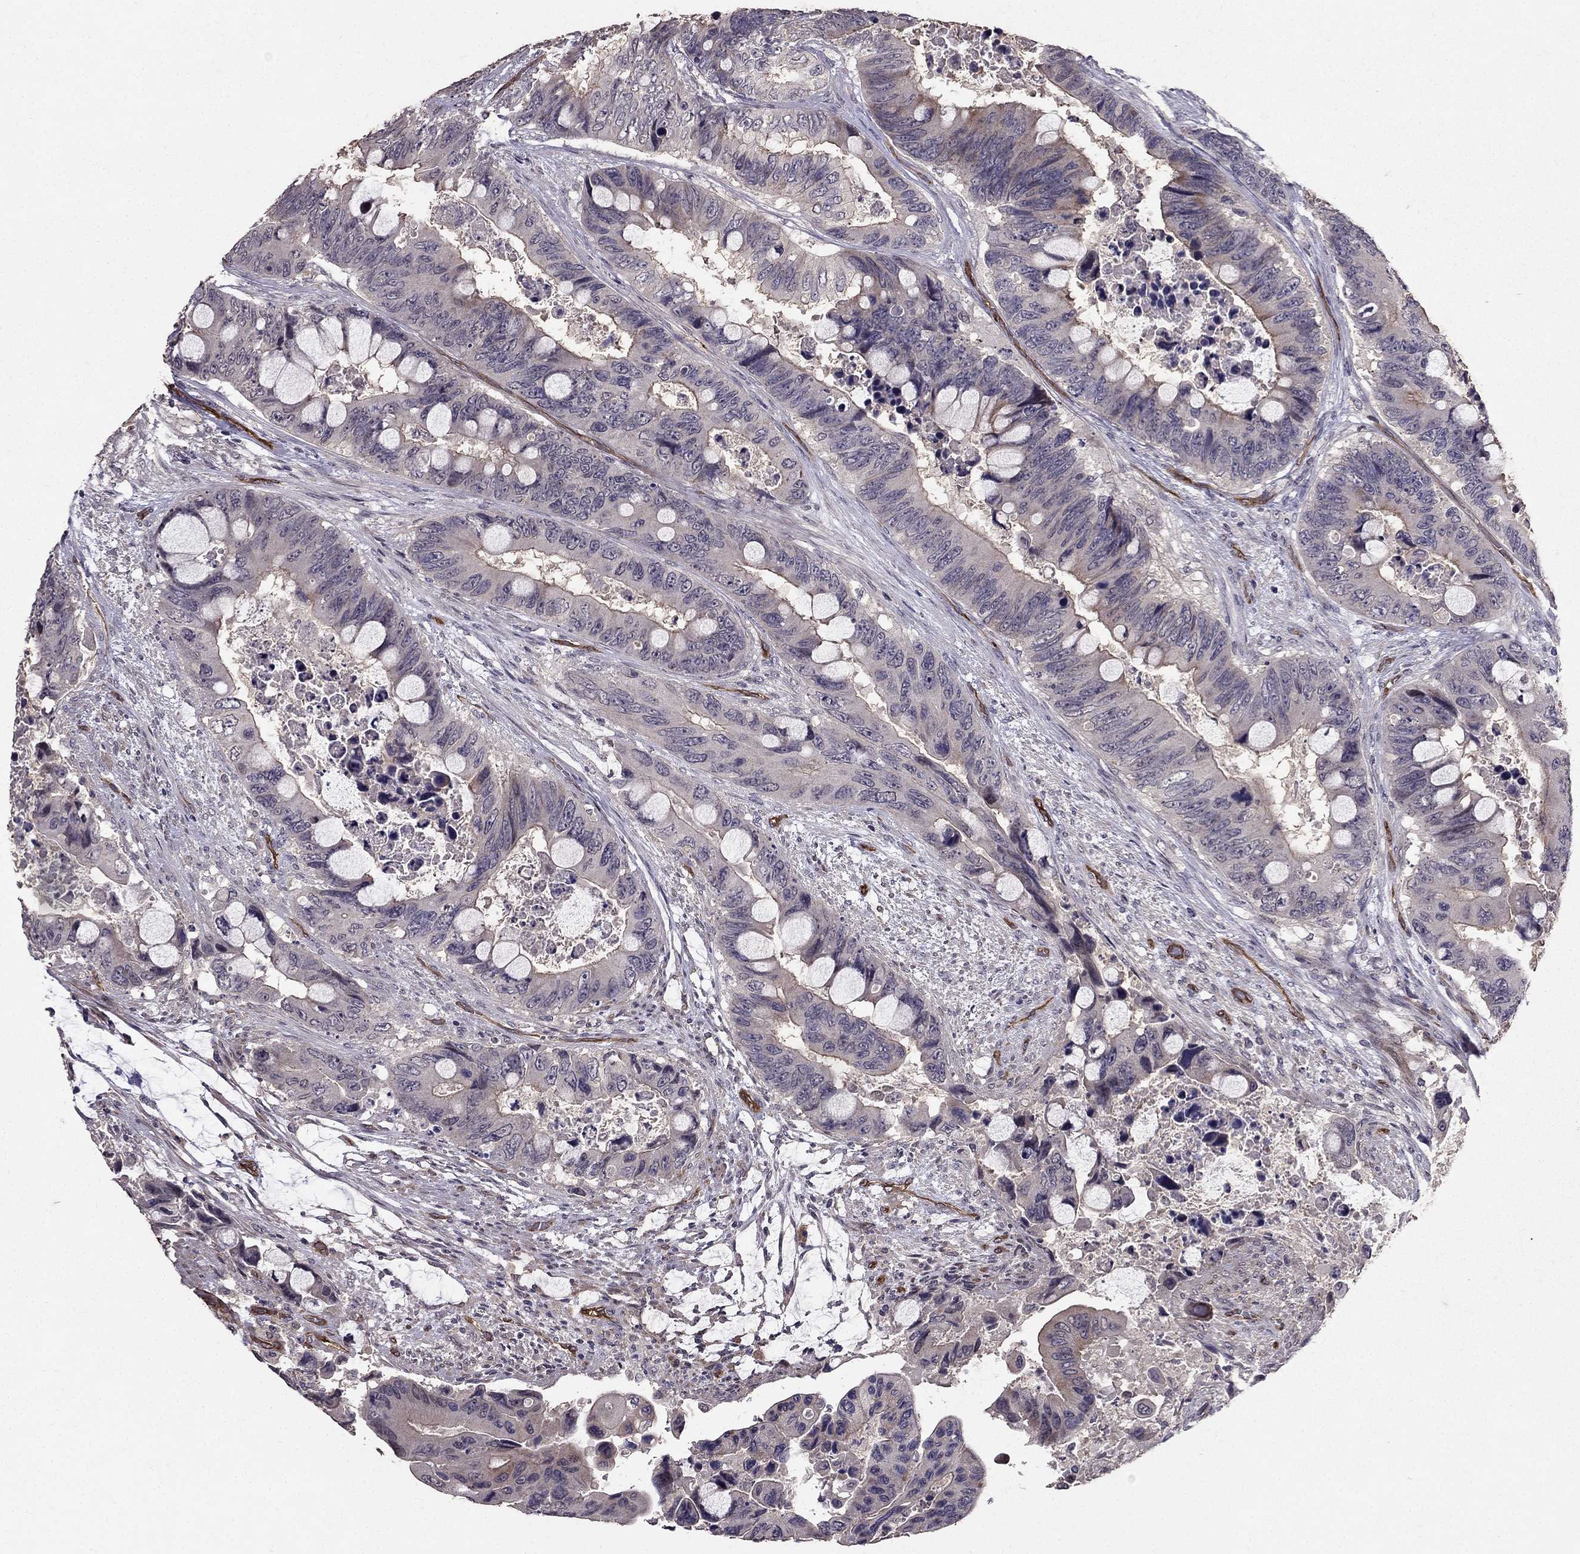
{"staining": {"intensity": "negative", "quantity": "none", "location": "none"}, "tissue": "colorectal cancer", "cell_type": "Tumor cells", "image_type": "cancer", "snomed": [{"axis": "morphology", "description": "Adenocarcinoma, NOS"}, {"axis": "topography", "description": "Rectum"}], "caption": "This is a image of immunohistochemistry staining of colorectal adenocarcinoma, which shows no positivity in tumor cells. (DAB (3,3'-diaminobenzidine) IHC visualized using brightfield microscopy, high magnification).", "gene": "RASIP1", "patient": {"sex": "male", "age": 63}}